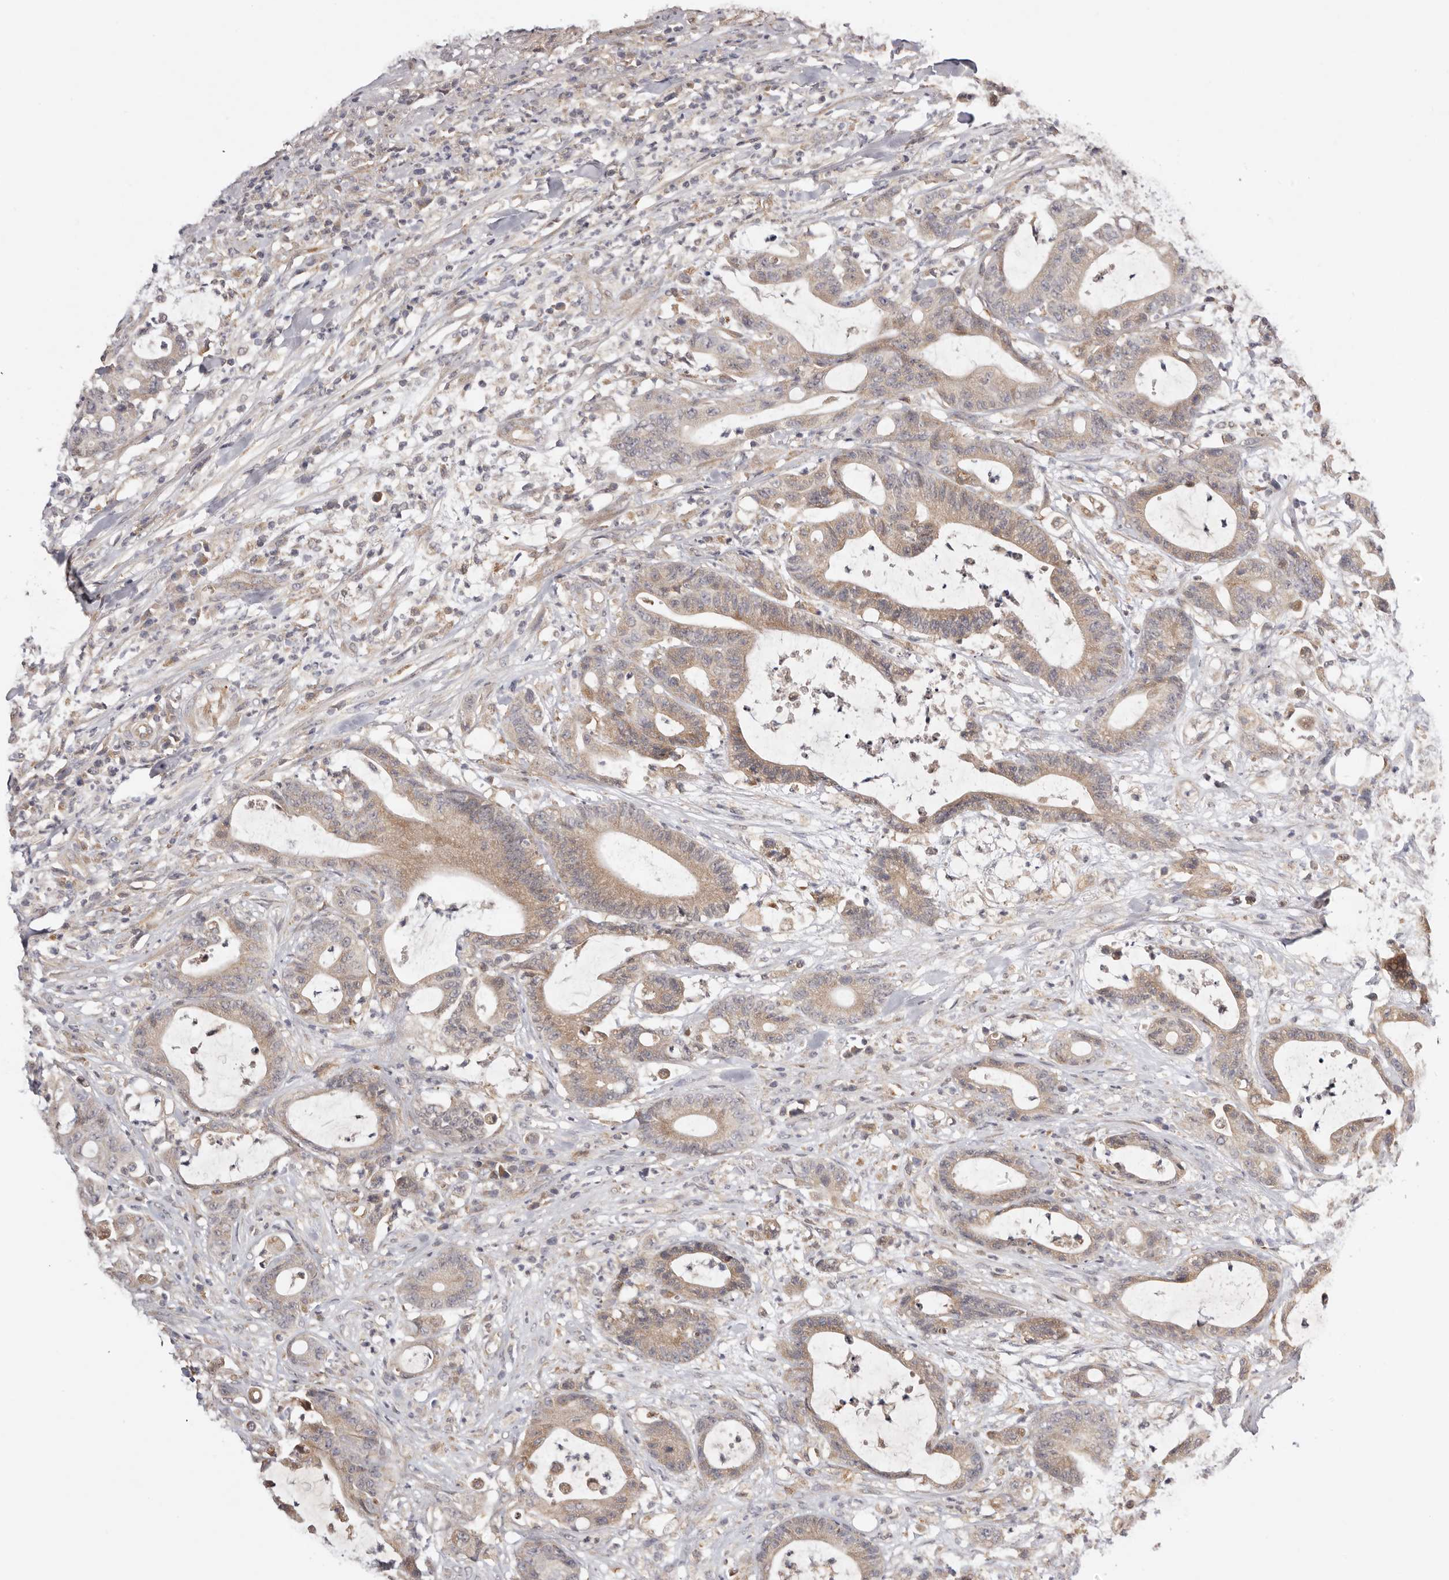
{"staining": {"intensity": "weak", "quantity": ">75%", "location": "cytoplasmic/membranous"}, "tissue": "colorectal cancer", "cell_type": "Tumor cells", "image_type": "cancer", "snomed": [{"axis": "morphology", "description": "Adenocarcinoma, NOS"}, {"axis": "topography", "description": "Colon"}], "caption": "Immunohistochemistry of human colorectal adenocarcinoma exhibits low levels of weak cytoplasmic/membranous staining in about >75% of tumor cells.", "gene": "UBR2", "patient": {"sex": "female", "age": 84}}